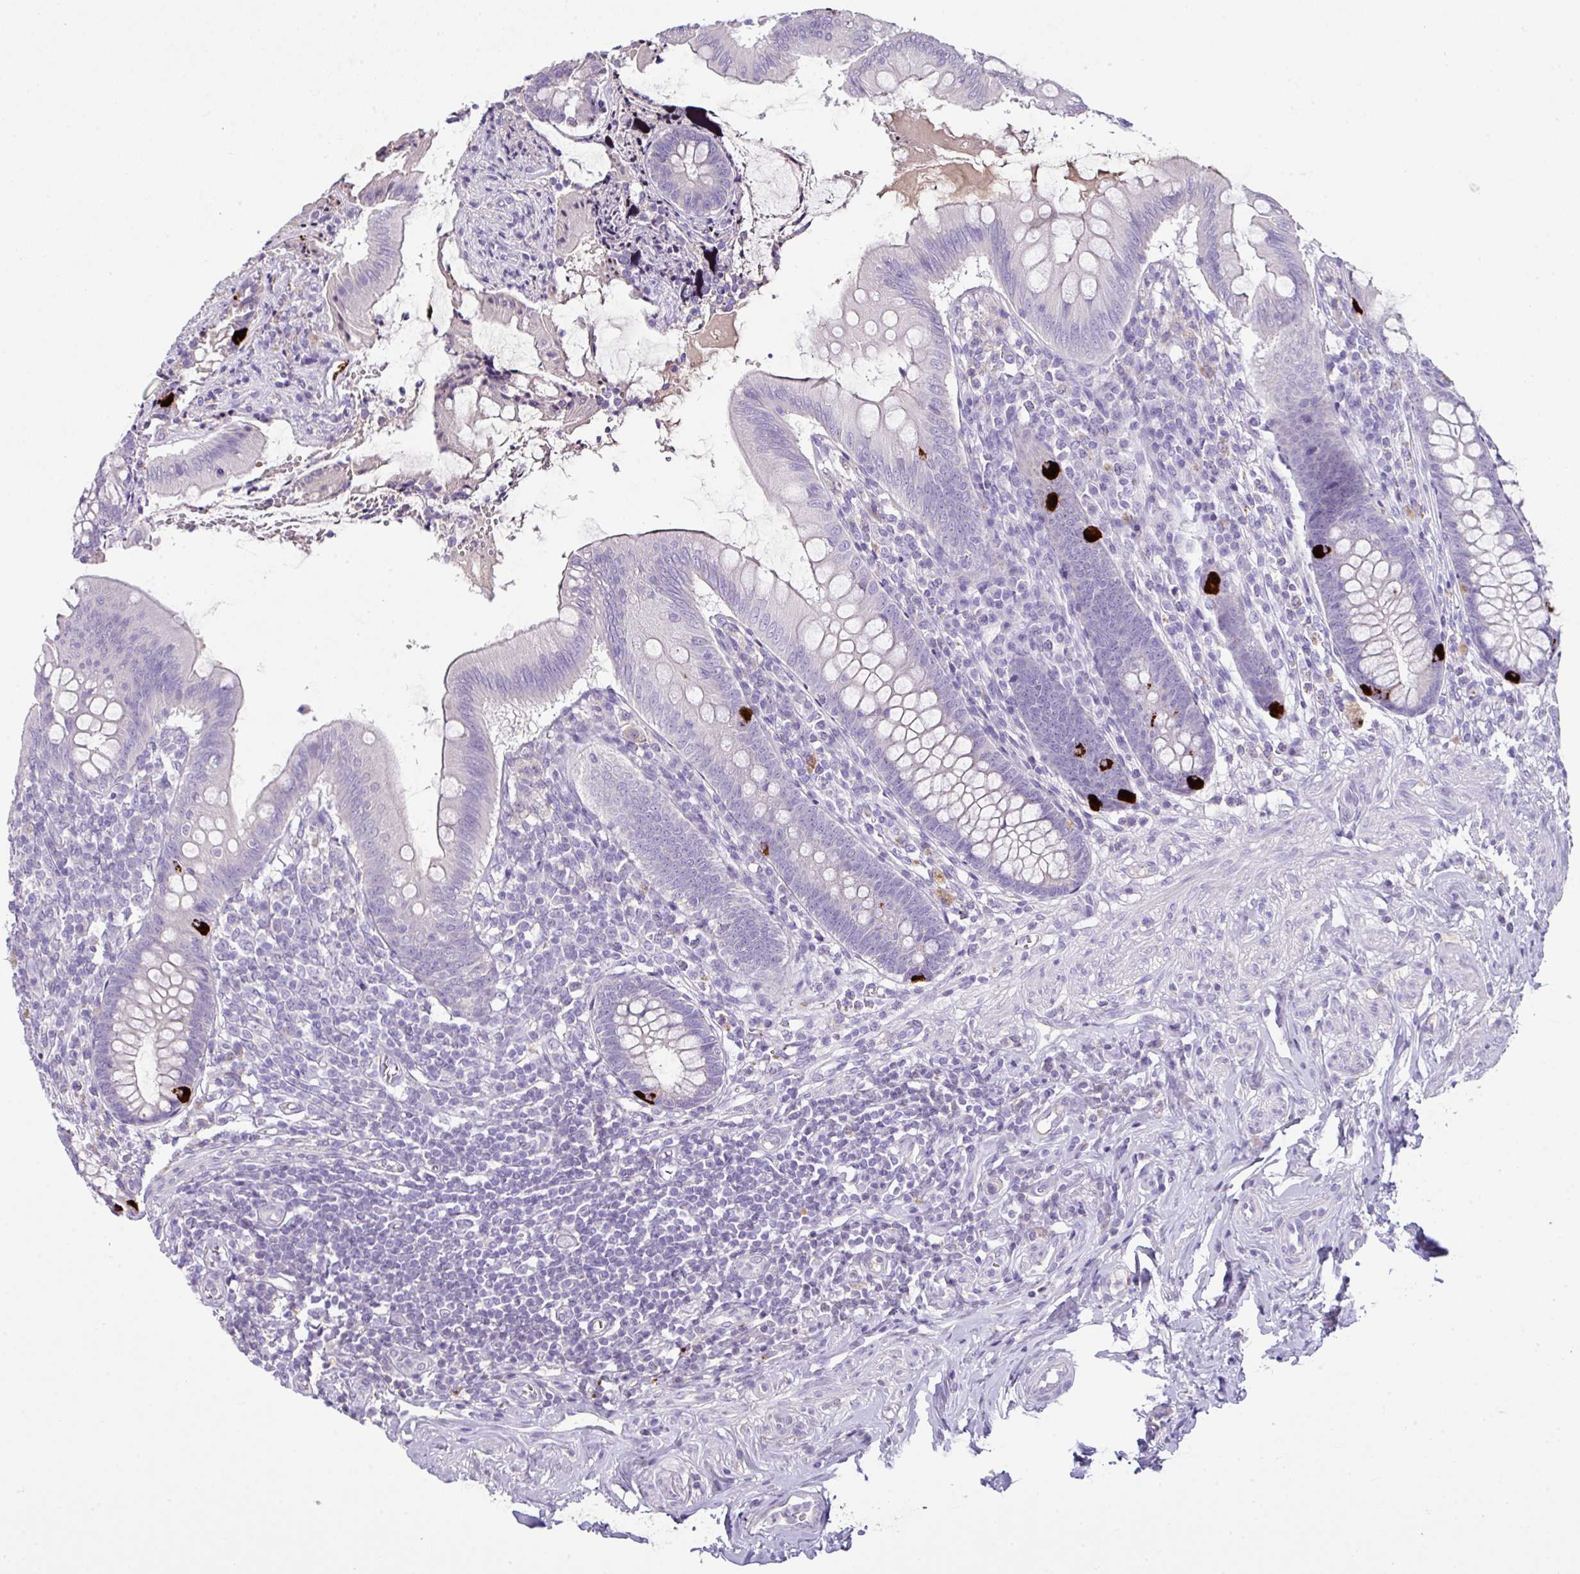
{"staining": {"intensity": "strong", "quantity": "<25%", "location": "cytoplasmic/membranous"}, "tissue": "appendix", "cell_type": "Glandular cells", "image_type": "normal", "snomed": [{"axis": "morphology", "description": "Normal tissue, NOS"}, {"axis": "topography", "description": "Appendix"}], "caption": "Protein expression analysis of benign appendix demonstrates strong cytoplasmic/membranous staining in about <25% of glandular cells.", "gene": "OR6C6", "patient": {"sex": "female", "age": 51}}